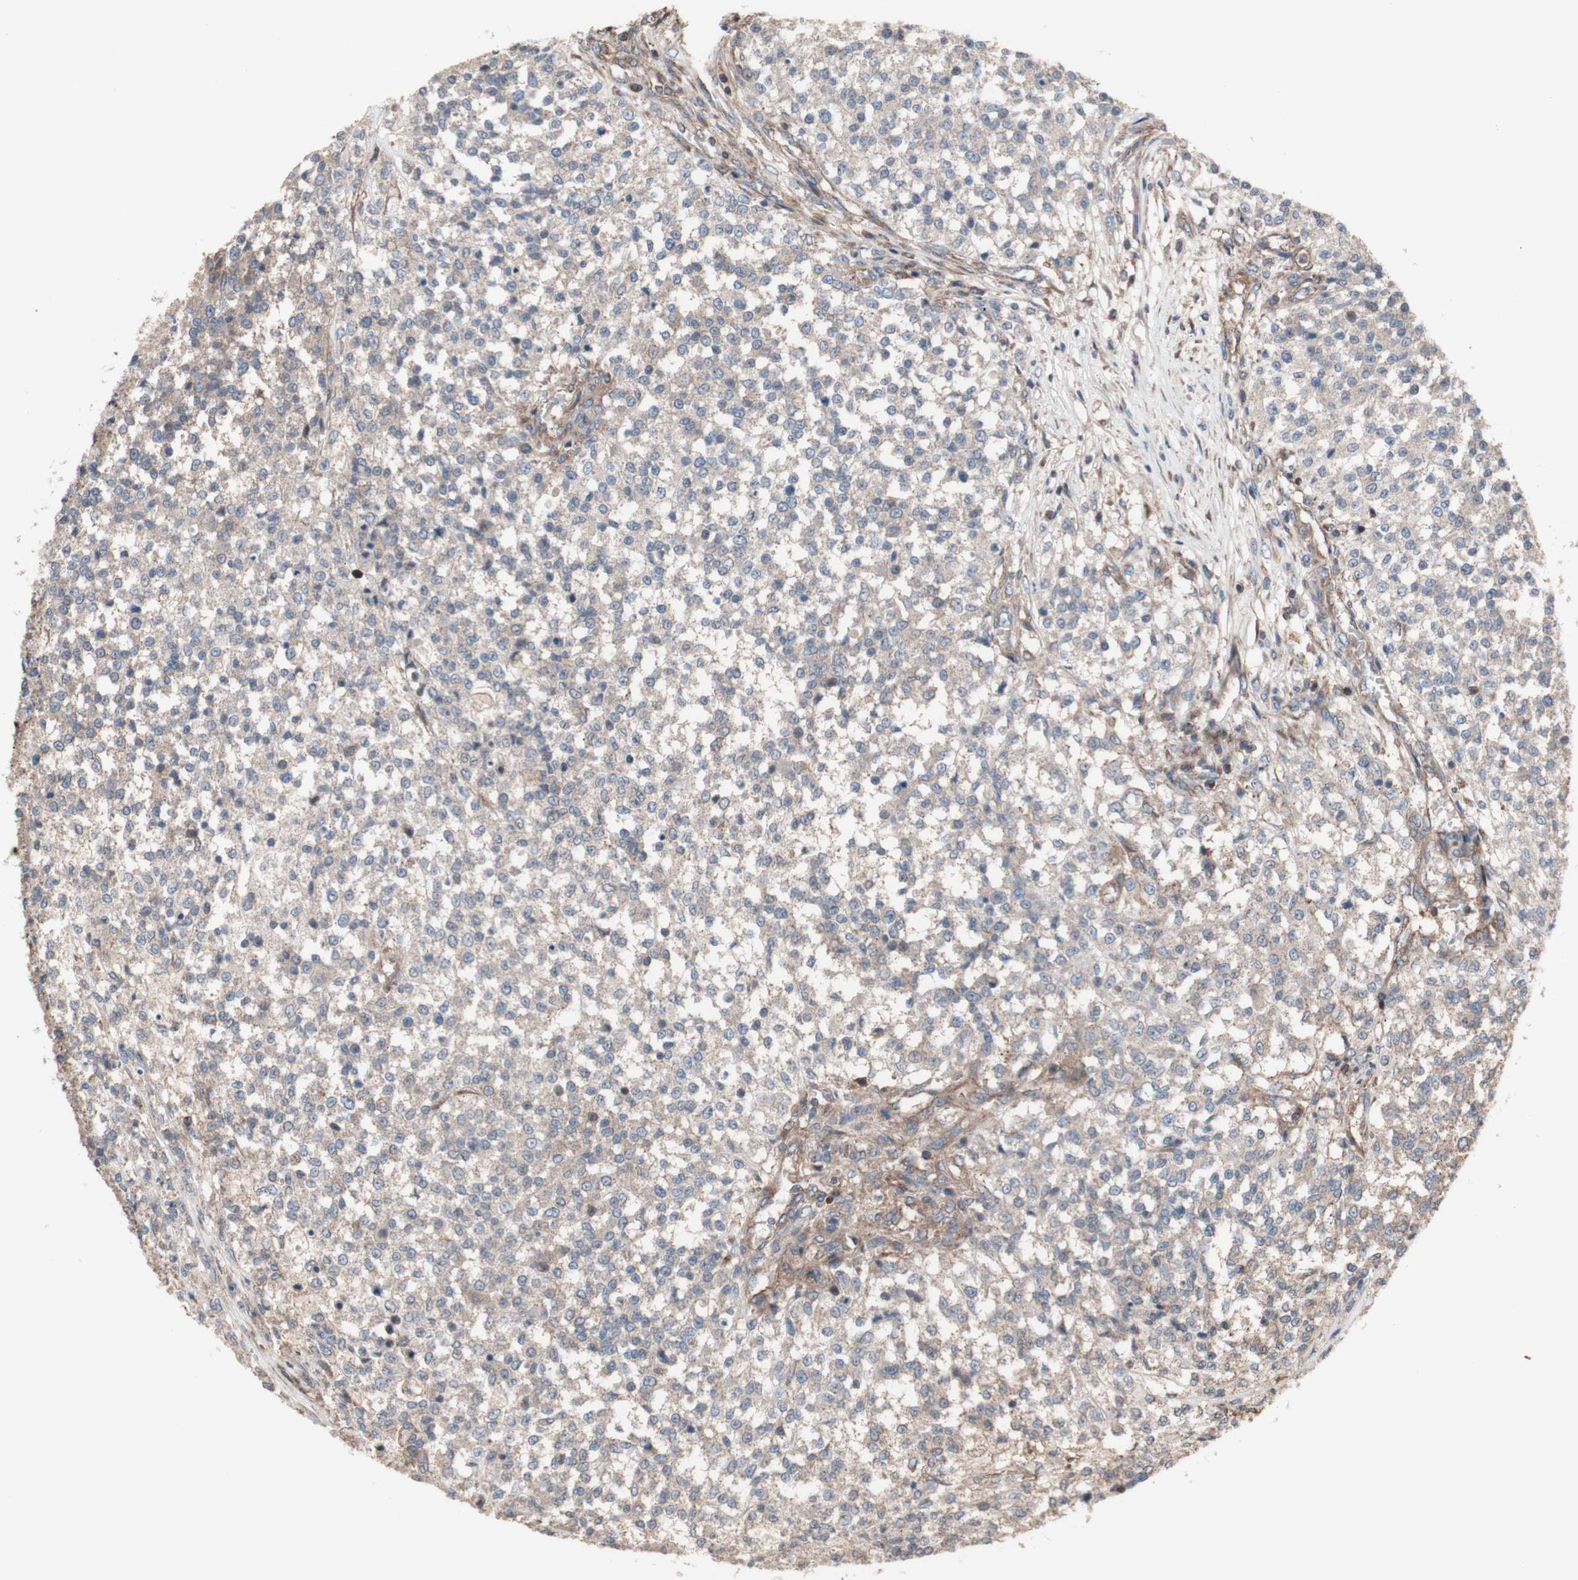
{"staining": {"intensity": "weak", "quantity": ">75%", "location": "cytoplasmic/membranous"}, "tissue": "testis cancer", "cell_type": "Tumor cells", "image_type": "cancer", "snomed": [{"axis": "morphology", "description": "Seminoma, NOS"}, {"axis": "topography", "description": "Testis"}], "caption": "Immunohistochemistry (DAB (3,3'-diaminobenzidine)) staining of human testis cancer shows weak cytoplasmic/membranous protein staining in approximately >75% of tumor cells.", "gene": "COPB1", "patient": {"sex": "male", "age": 59}}